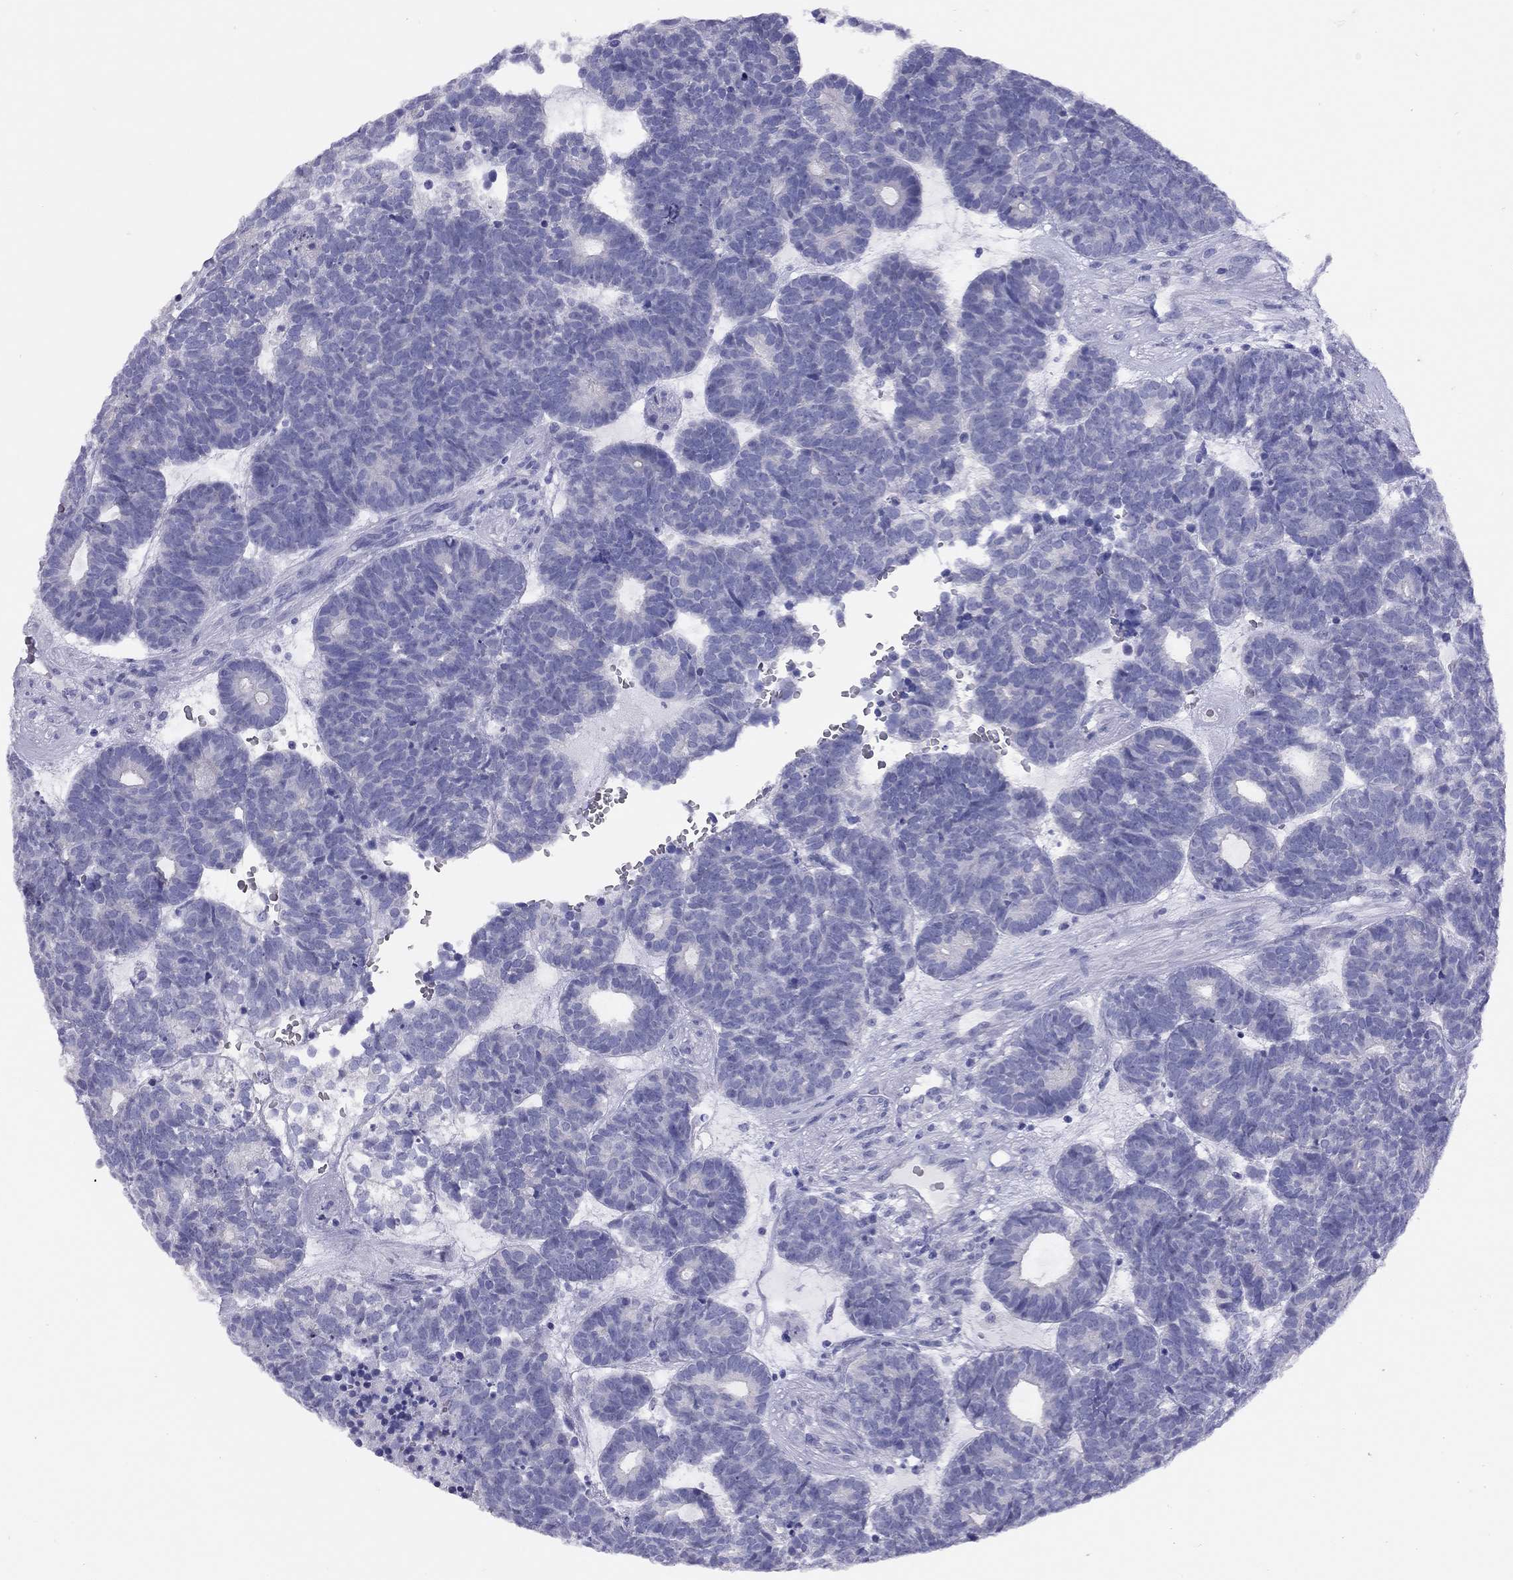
{"staining": {"intensity": "negative", "quantity": "none", "location": "none"}, "tissue": "head and neck cancer", "cell_type": "Tumor cells", "image_type": "cancer", "snomed": [{"axis": "morphology", "description": "Adenocarcinoma, NOS"}, {"axis": "topography", "description": "Head-Neck"}], "caption": "This is a histopathology image of IHC staining of head and neck adenocarcinoma, which shows no staining in tumor cells.", "gene": "LRIT2", "patient": {"sex": "female", "age": 81}}